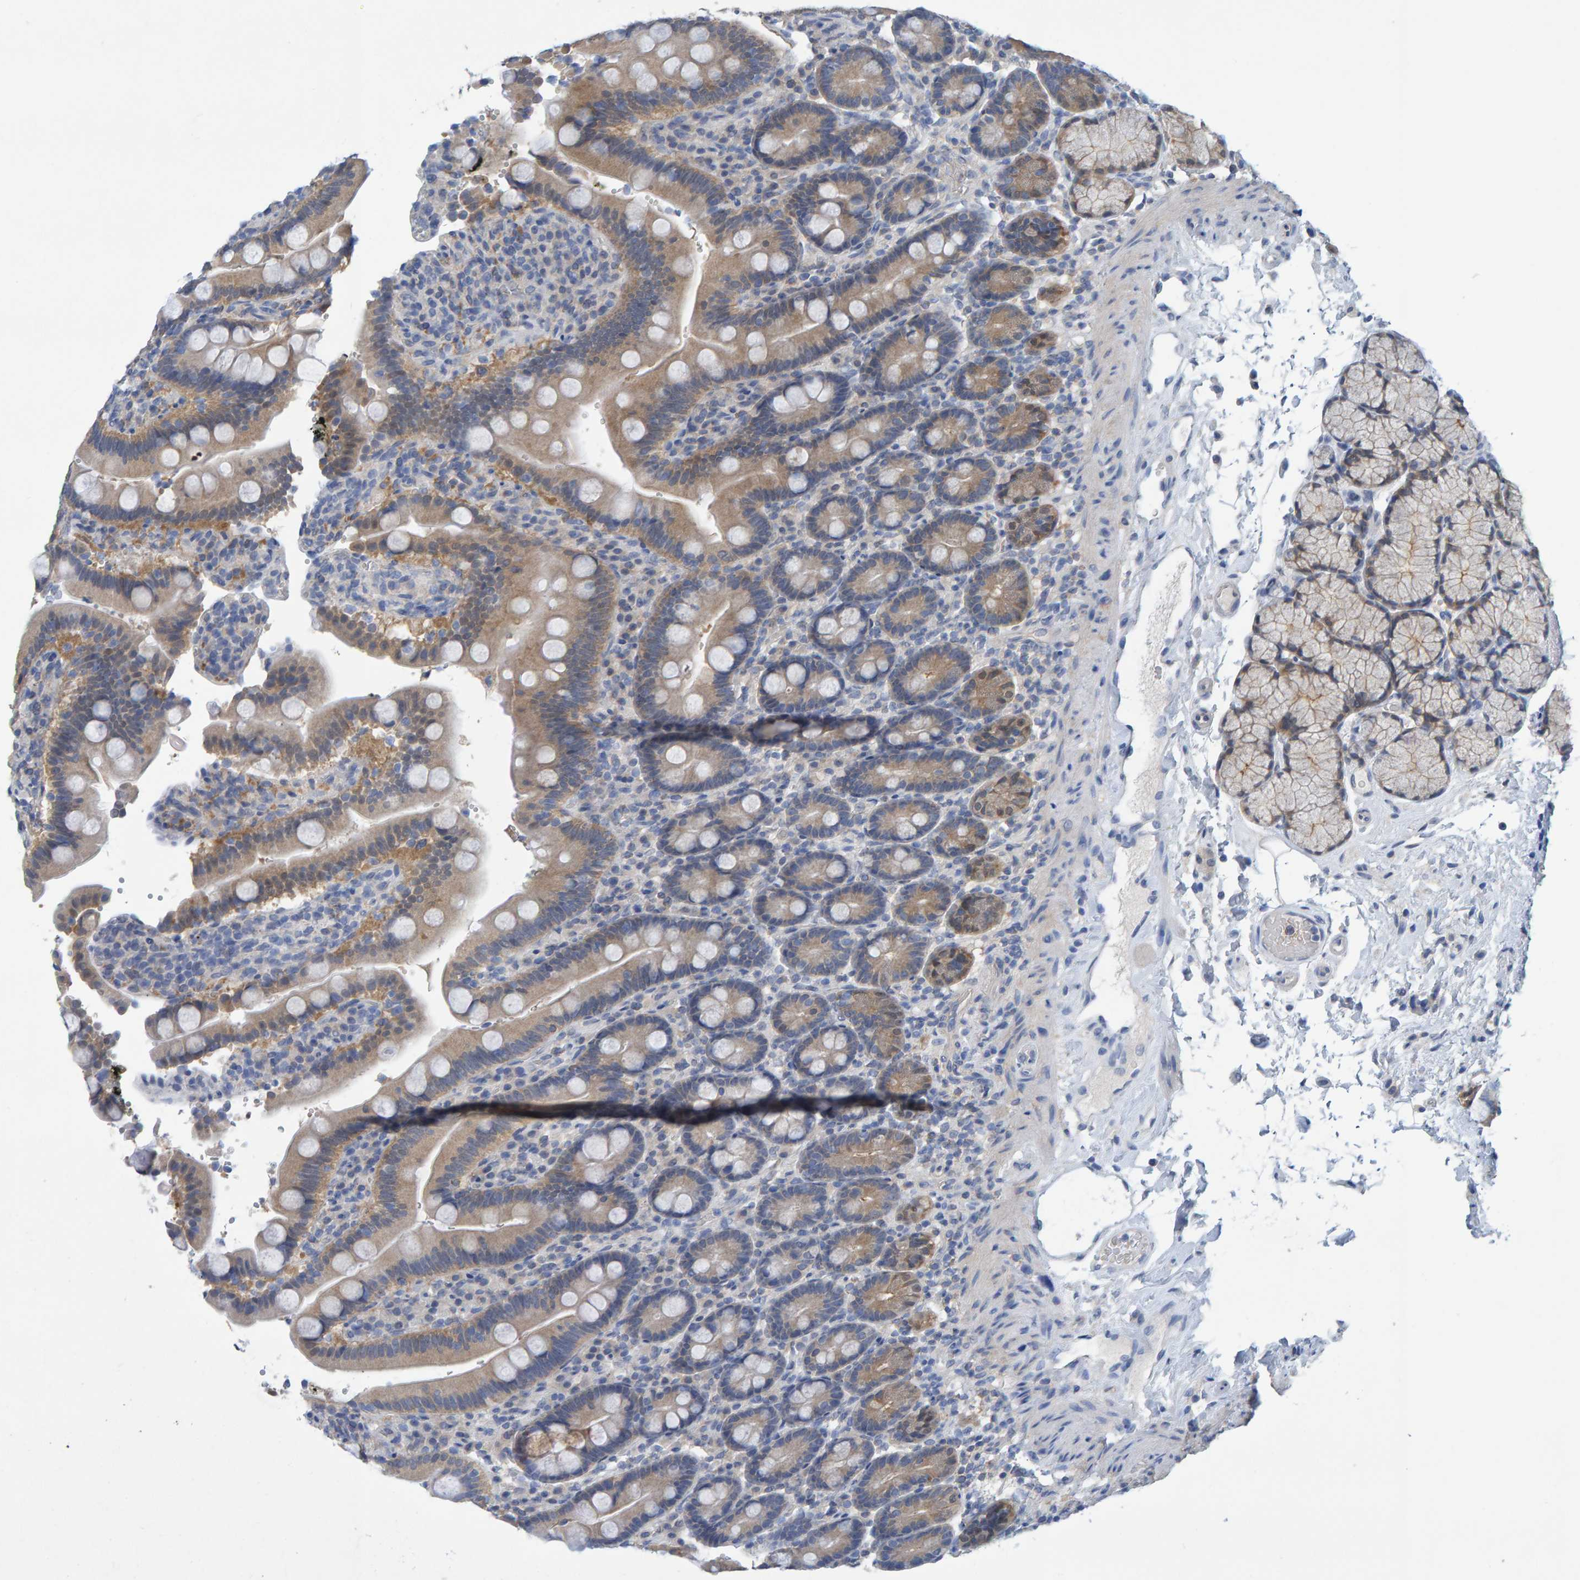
{"staining": {"intensity": "weak", "quantity": ">75%", "location": "cytoplasmic/membranous"}, "tissue": "duodenum", "cell_type": "Glandular cells", "image_type": "normal", "snomed": [{"axis": "morphology", "description": "Normal tissue, NOS"}, {"axis": "topography", "description": "Small intestine, NOS"}], "caption": "A histopathology image of duodenum stained for a protein reveals weak cytoplasmic/membranous brown staining in glandular cells.", "gene": "ALAD", "patient": {"sex": "female", "age": 71}}